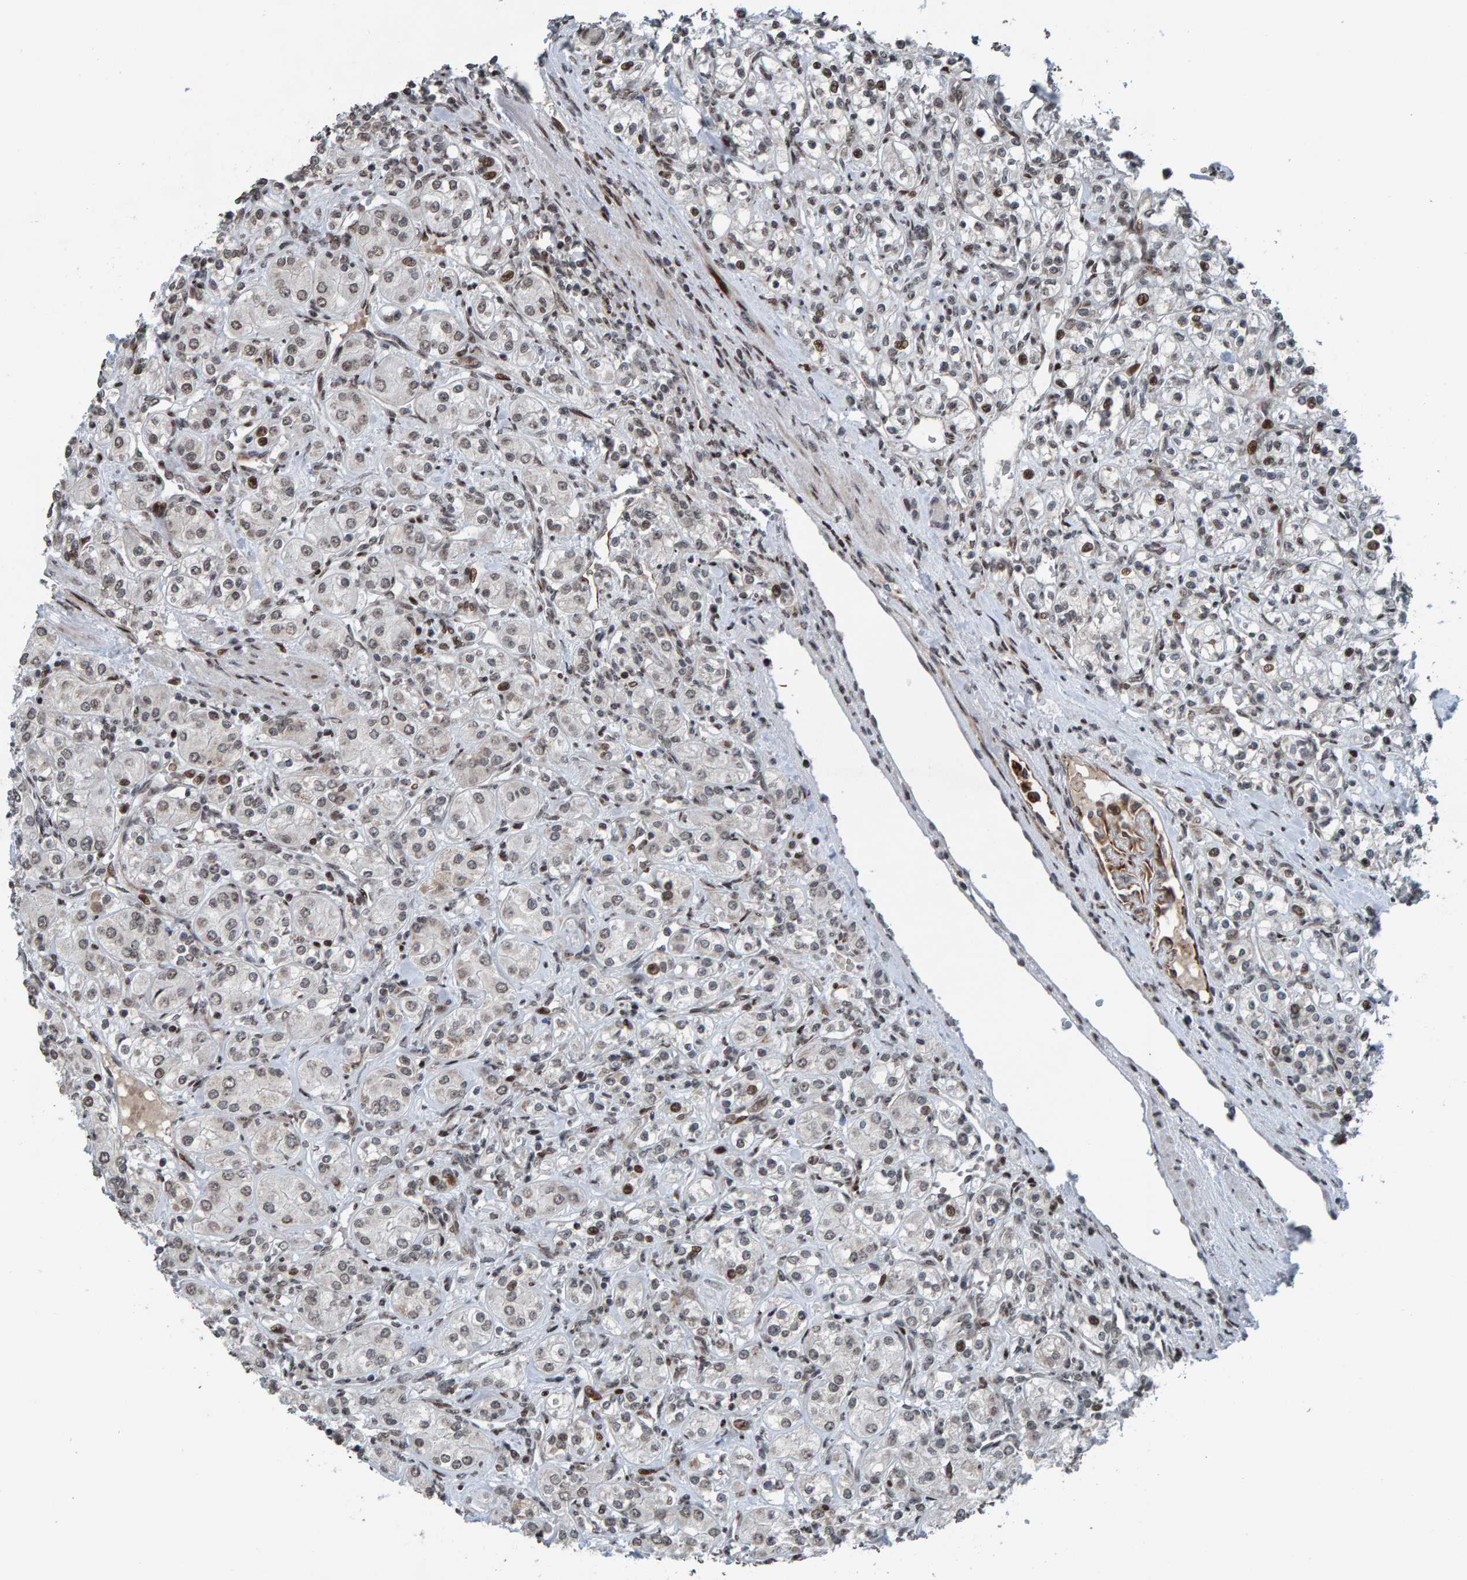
{"staining": {"intensity": "moderate", "quantity": "<25%", "location": "nuclear"}, "tissue": "renal cancer", "cell_type": "Tumor cells", "image_type": "cancer", "snomed": [{"axis": "morphology", "description": "Adenocarcinoma, NOS"}, {"axis": "topography", "description": "Kidney"}], "caption": "Immunohistochemical staining of renal cancer exhibits low levels of moderate nuclear protein staining in approximately <25% of tumor cells.", "gene": "ZNF366", "patient": {"sex": "male", "age": 77}}